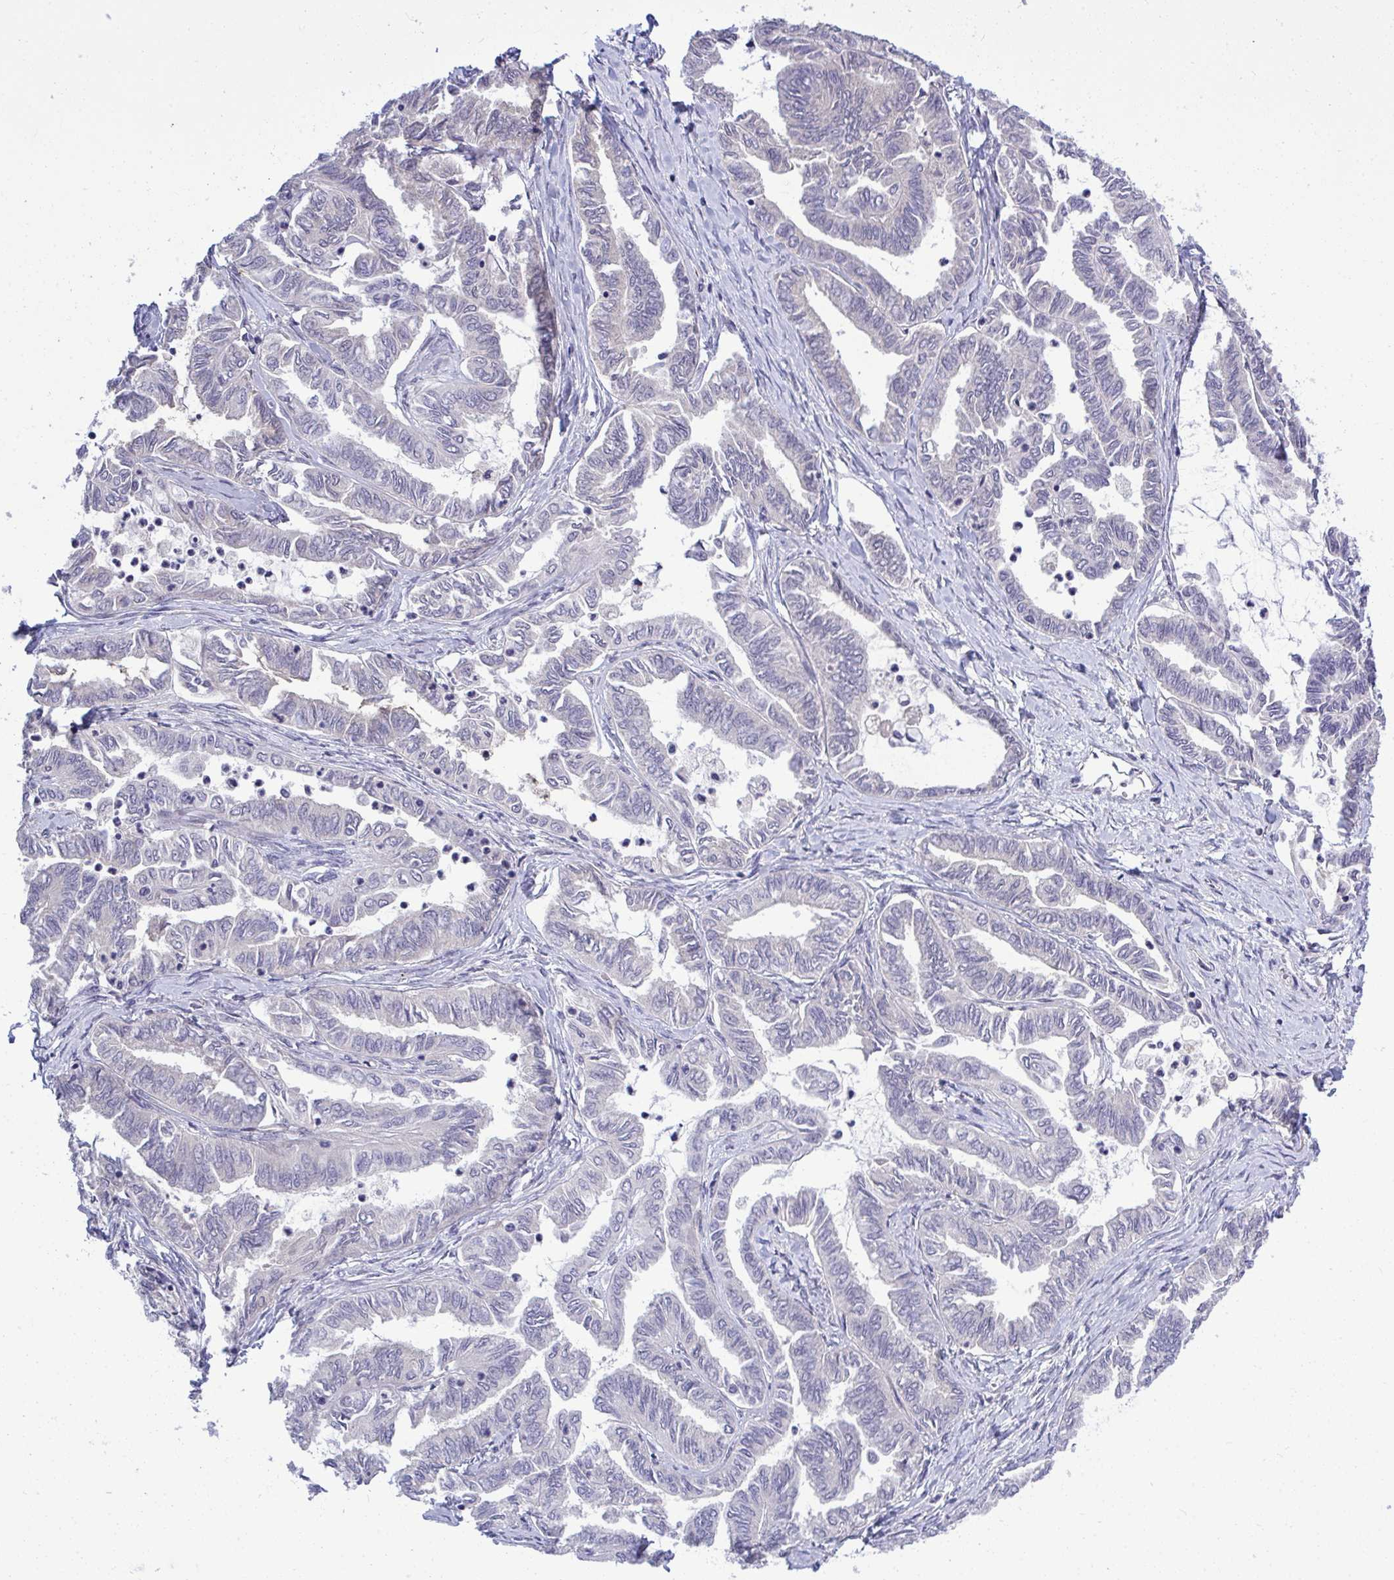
{"staining": {"intensity": "negative", "quantity": "none", "location": "none"}, "tissue": "ovarian cancer", "cell_type": "Tumor cells", "image_type": "cancer", "snomed": [{"axis": "morphology", "description": "Carcinoma, endometroid"}, {"axis": "topography", "description": "Ovary"}], "caption": "A histopathology image of human ovarian endometroid carcinoma is negative for staining in tumor cells.", "gene": "HMBOX1", "patient": {"sex": "female", "age": 70}}